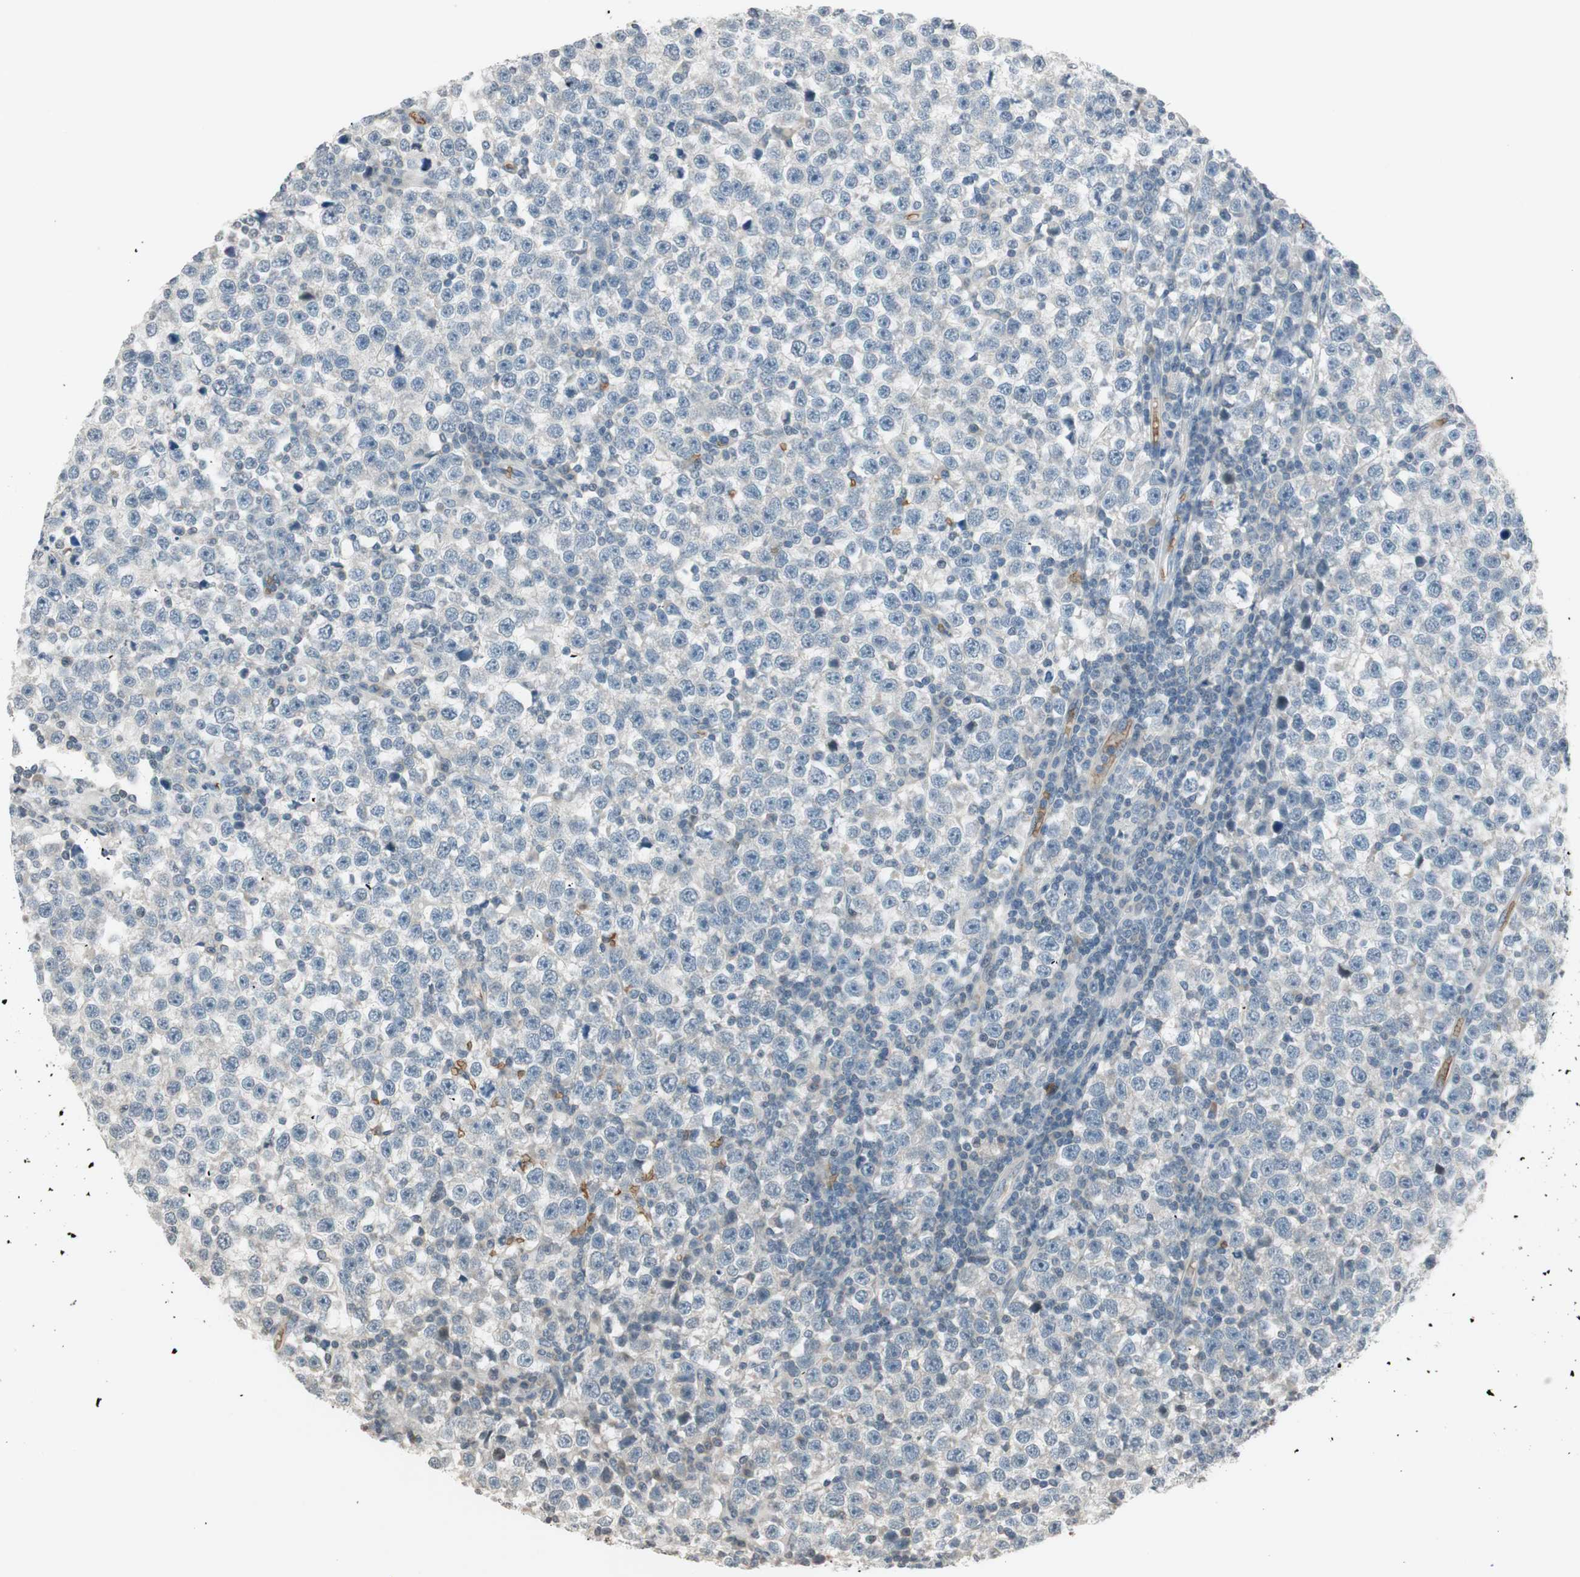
{"staining": {"intensity": "negative", "quantity": "none", "location": "none"}, "tissue": "testis cancer", "cell_type": "Tumor cells", "image_type": "cancer", "snomed": [{"axis": "morphology", "description": "Seminoma, NOS"}, {"axis": "topography", "description": "Testis"}], "caption": "Histopathology image shows no significant protein positivity in tumor cells of seminoma (testis).", "gene": "GYPC", "patient": {"sex": "male", "age": 43}}